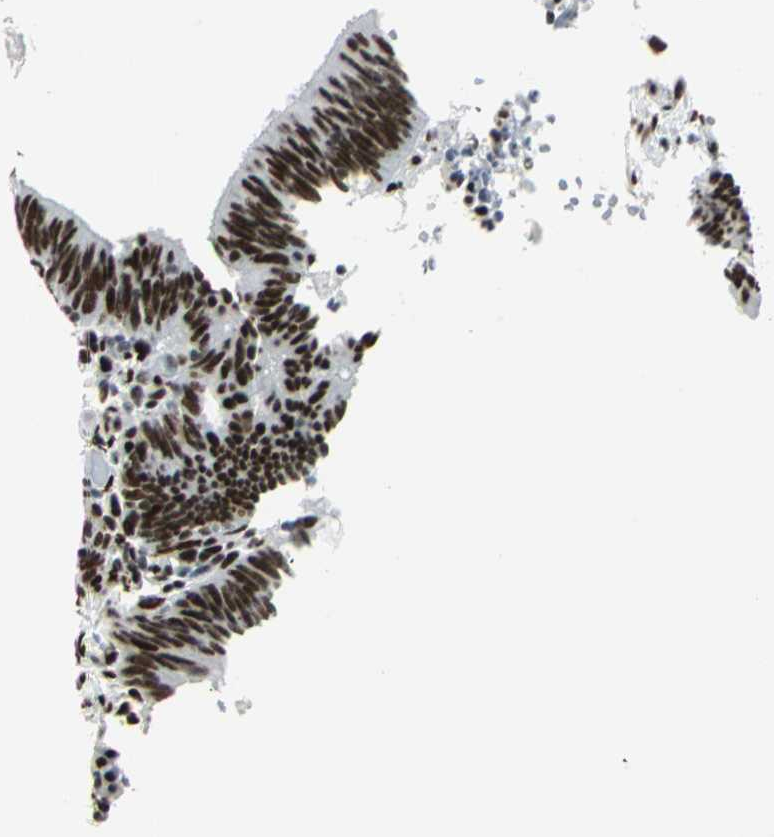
{"staining": {"intensity": "strong", "quantity": ">75%", "location": "nuclear"}, "tissue": "colorectal cancer", "cell_type": "Tumor cells", "image_type": "cancer", "snomed": [{"axis": "morphology", "description": "Adenocarcinoma, NOS"}, {"axis": "topography", "description": "Rectum"}], "caption": "A photomicrograph showing strong nuclear expression in about >75% of tumor cells in colorectal cancer, as visualized by brown immunohistochemical staining.", "gene": "HDAC2", "patient": {"sex": "female", "age": 66}}